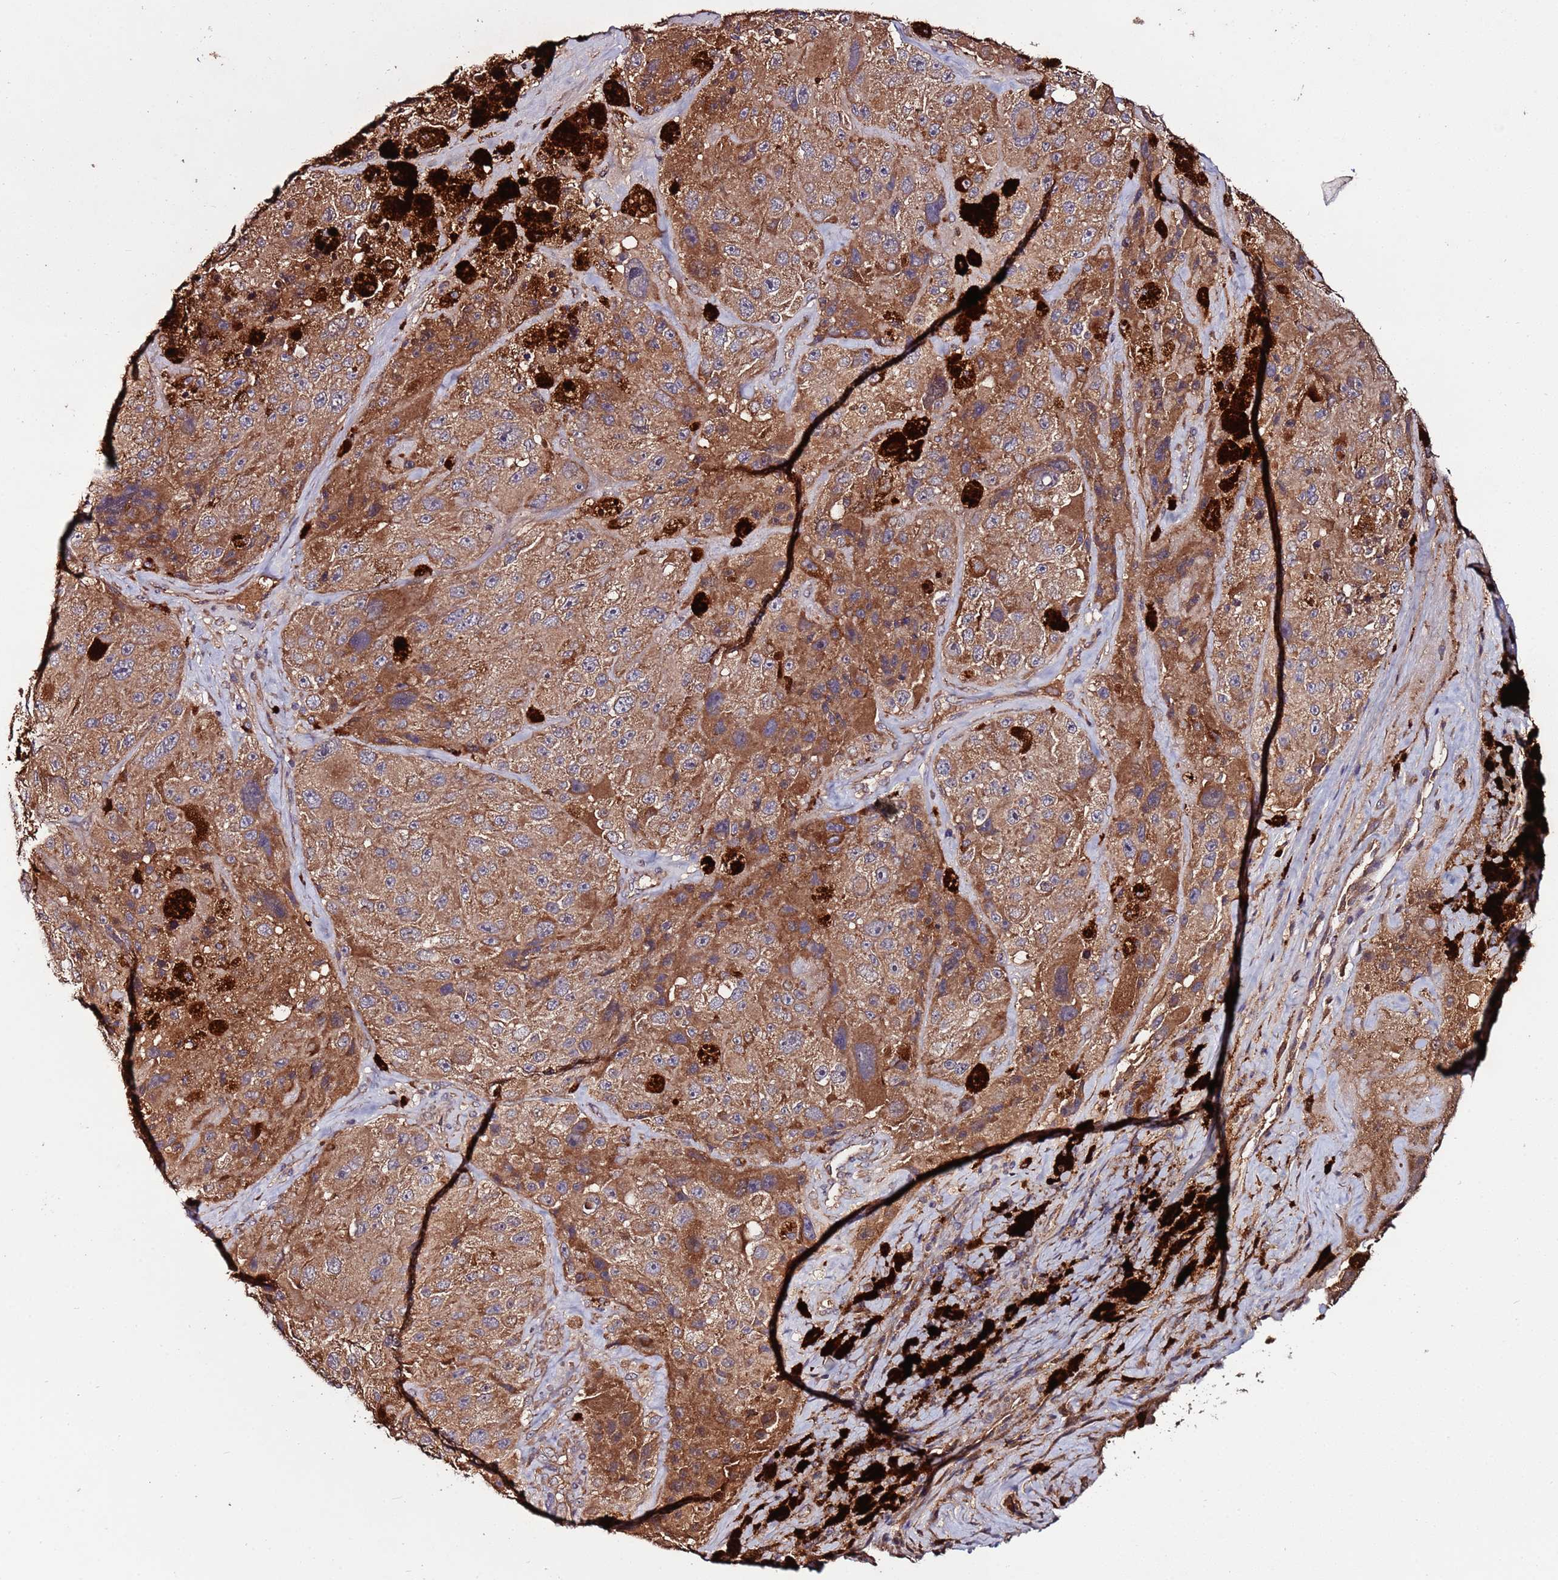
{"staining": {"intensity": "moderate", "quantity": ">75%", "location": "cytoplasmic/membranous"}, "tissue": "melanoma", "cell_type": "Tumor cells", "image_type": "cancer", "snomed": [{"axis": "morphology", "description": "Malignant melanoma, Metastatic site"}, {"axis": "topography", "description": "Lymph node"}], "caption": "The histopathology image reveals a brown stain indicating the presence of a protein in the cytoplasmic/membranous of tumor cells in melanoma.", "gene": "RPS15A", "patient": {"sex": "male", "age": 62}}